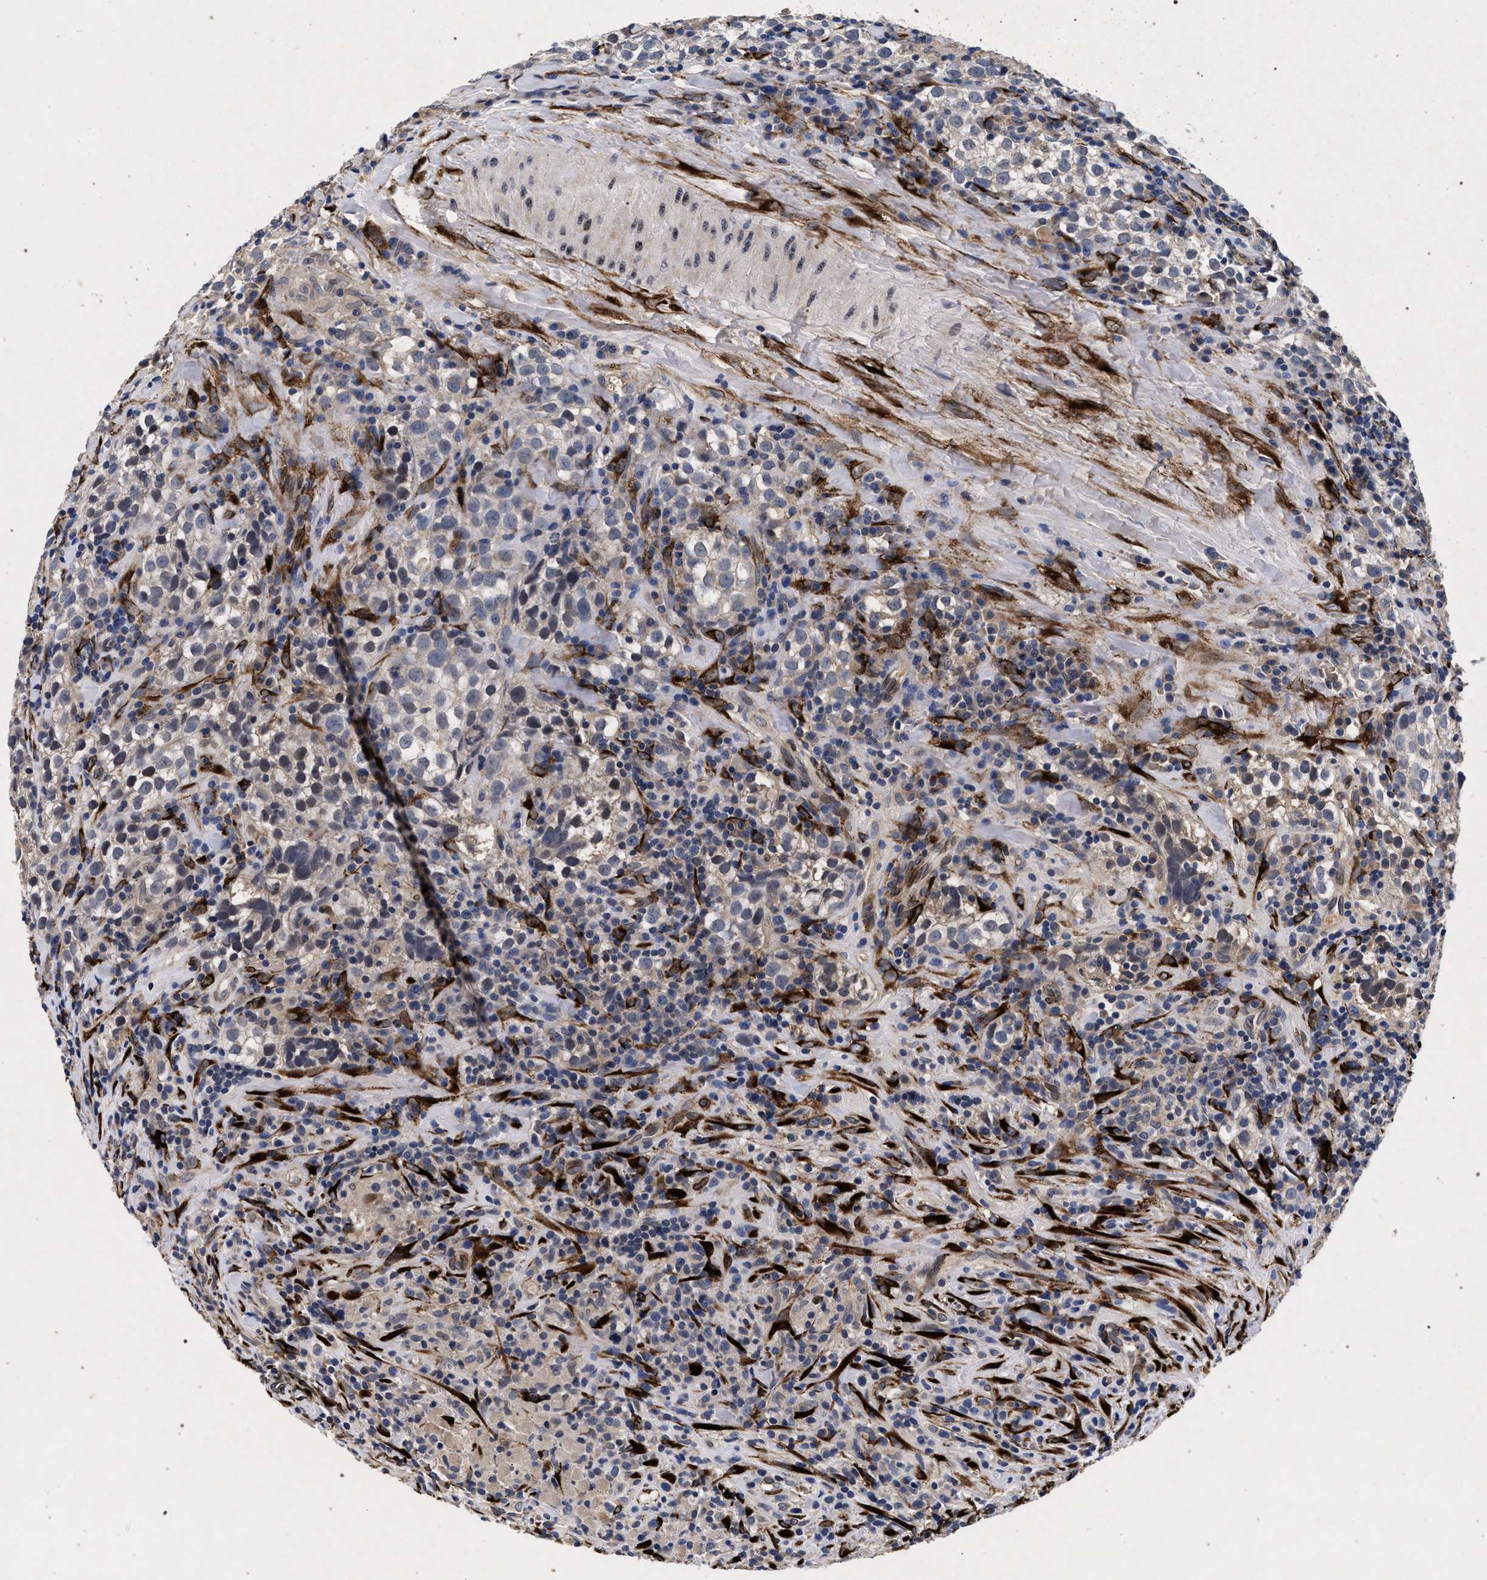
{"staining": {"intensity": "negative", "quantity": "none", "location": "none"}, "tissue": "testis cancer", "cell_type": "Tumor cells", "image_type": "cancer", "snomed": [{"axis": "morphology", "description": "Seminoma, NOS"}, {"axis": "morphology", "description": "Carcinoma, Embryonal, NOS"}, {"axis": "topography", "description": "Testis"}], "caption": "Immunohistochemistry (IHC) of testis cancer reveals no positivity in tumor cells. (Stains: DAB immunohistochemistry with hematoxylin counter stain, Microscopy: brightfield microscopy at high magnification).", "gene": "NEK7", "patient": {"sex": "male", "age": 36}}